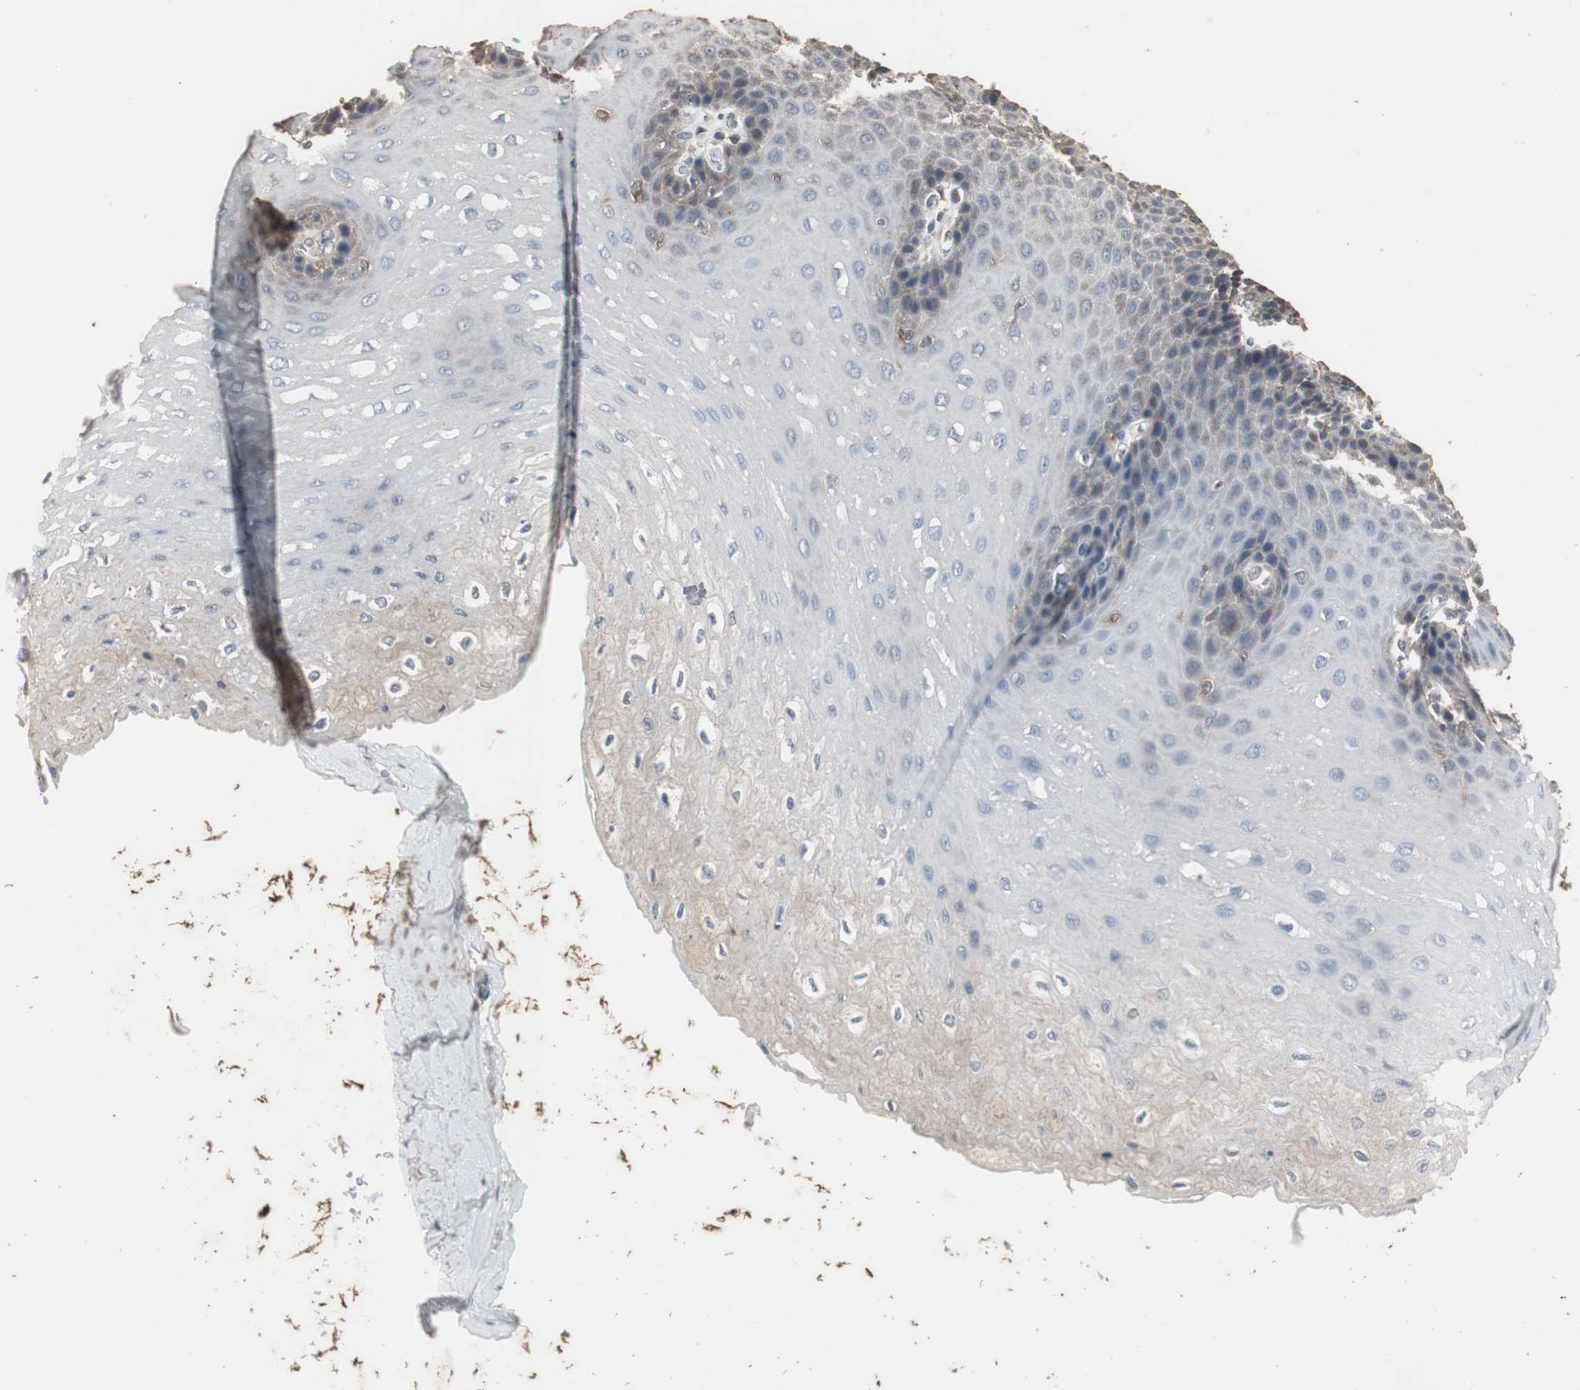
{"staining": {"intensity": "weak", "quantity": "25%-75%", "location": "cytoplasmic/membranous"}, "tissue": "esophagus", "cell_type": "Squamous epithelial cells", "image_type": "normal", "snomed": [{"axis": "morphology", "description": "Normal tissue, NOS"}, {"axis": "topography", "description": "Esophagus"}], "caption": "Brown immunohistochemical staining in unremarkable esophagus demonstrates weak cytoplasmic/membranous positivity in approximately 25%-75% of squamous epithelial cells. Immunohistochemistry (ihc) stains the protein in brown and the nuclei are stained blue.", "gene": "HPRT1", "patient": {"sex": "female", "age": 72}}